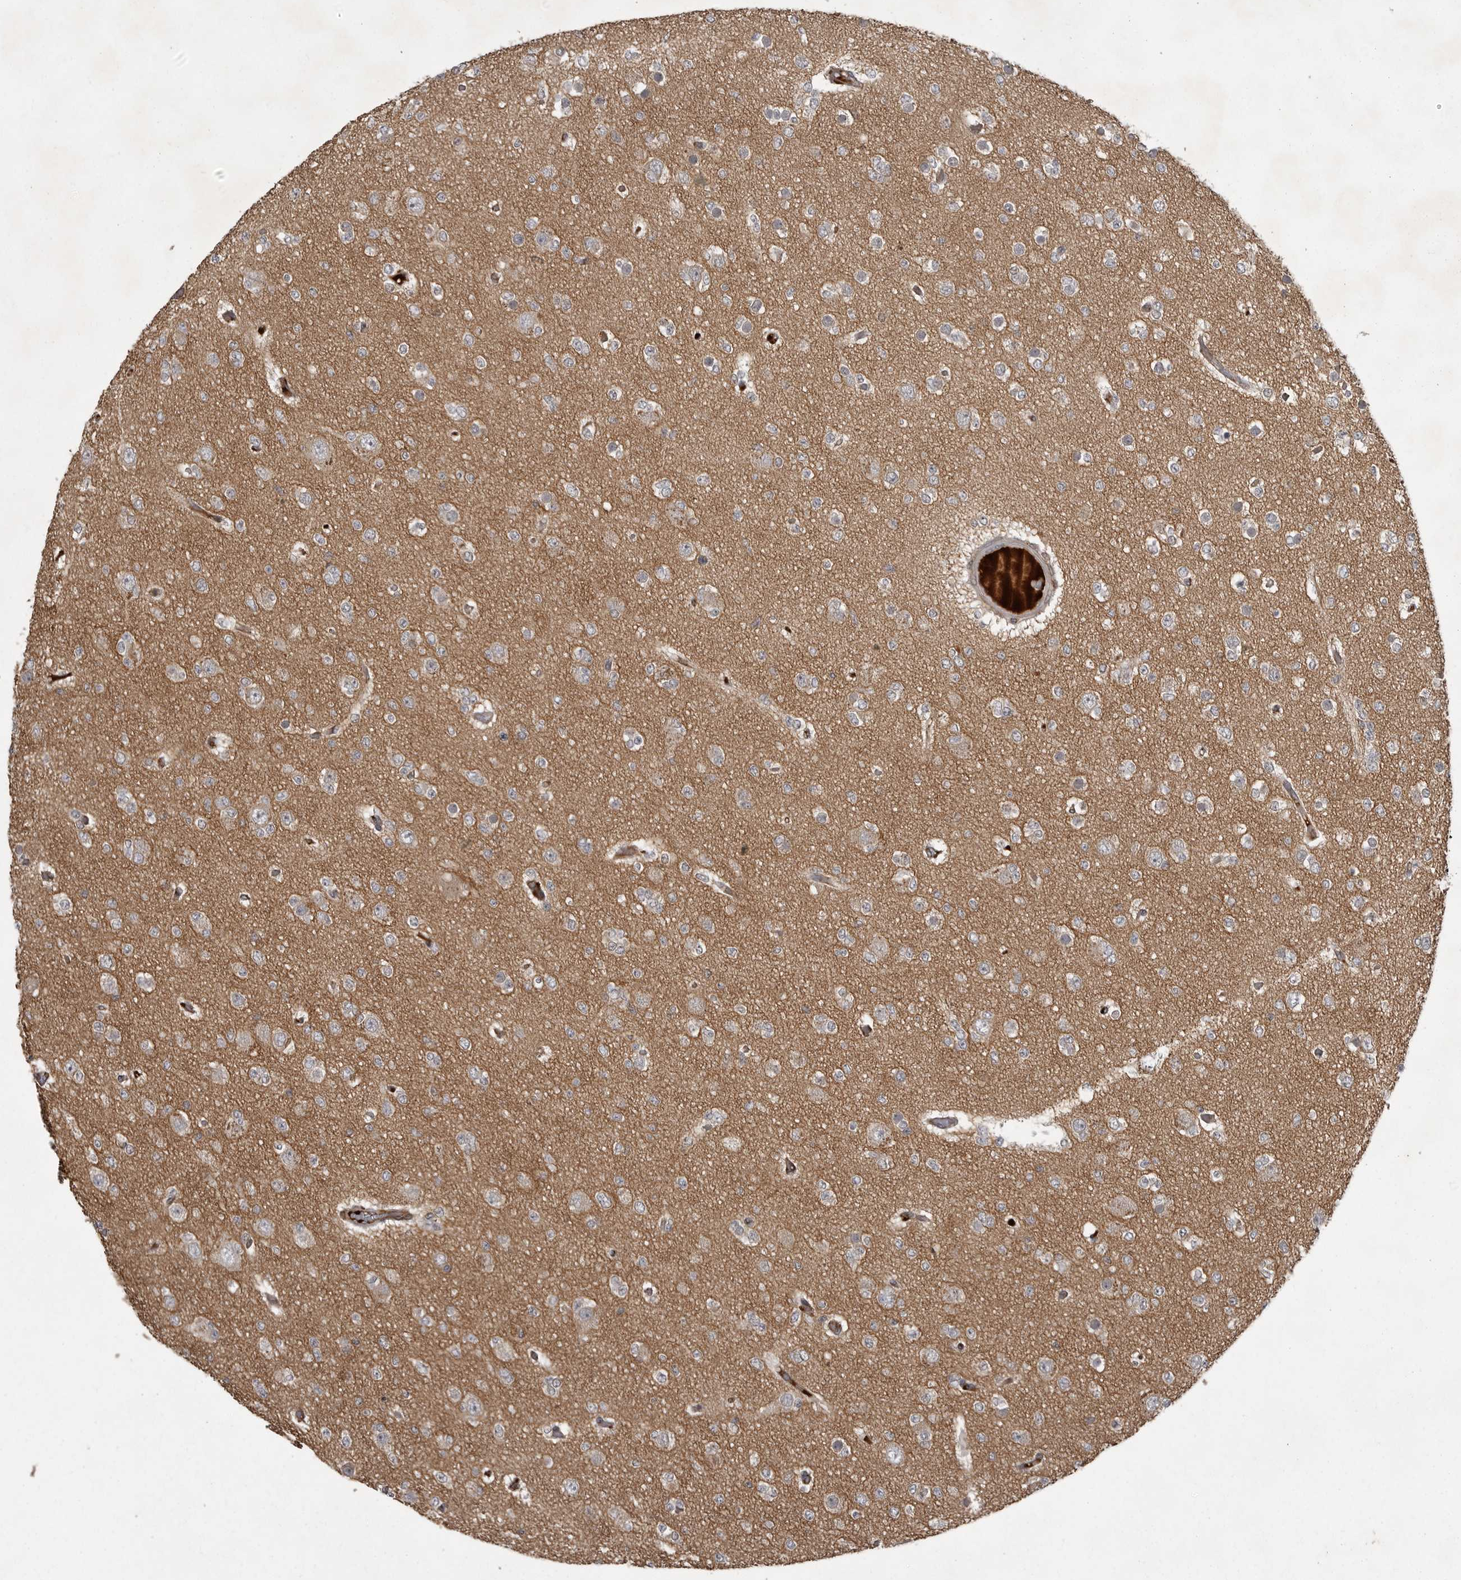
{"staining": {"intensity": "weak", "quantity": "<25%", "location": "cytoplasmic/membranous"}, "tissue": "glioma", "cell_type": "Tumor cells", "image_type": "cancer", "snomed": [{"axis": "morphology", "description": "Glioma, malignant, Low grade"}, {"axis": "topography", "description": "Brain"}], "caption": "Immunohistochemistry micrograph of neoplastic tissue: human glioma stained with DAB (3,3'-diaminobenzidine) exhibits no significant protein expression in tumor cells.", "gene": "GPR31", "patient": {"sex": "female", "age": 22}}